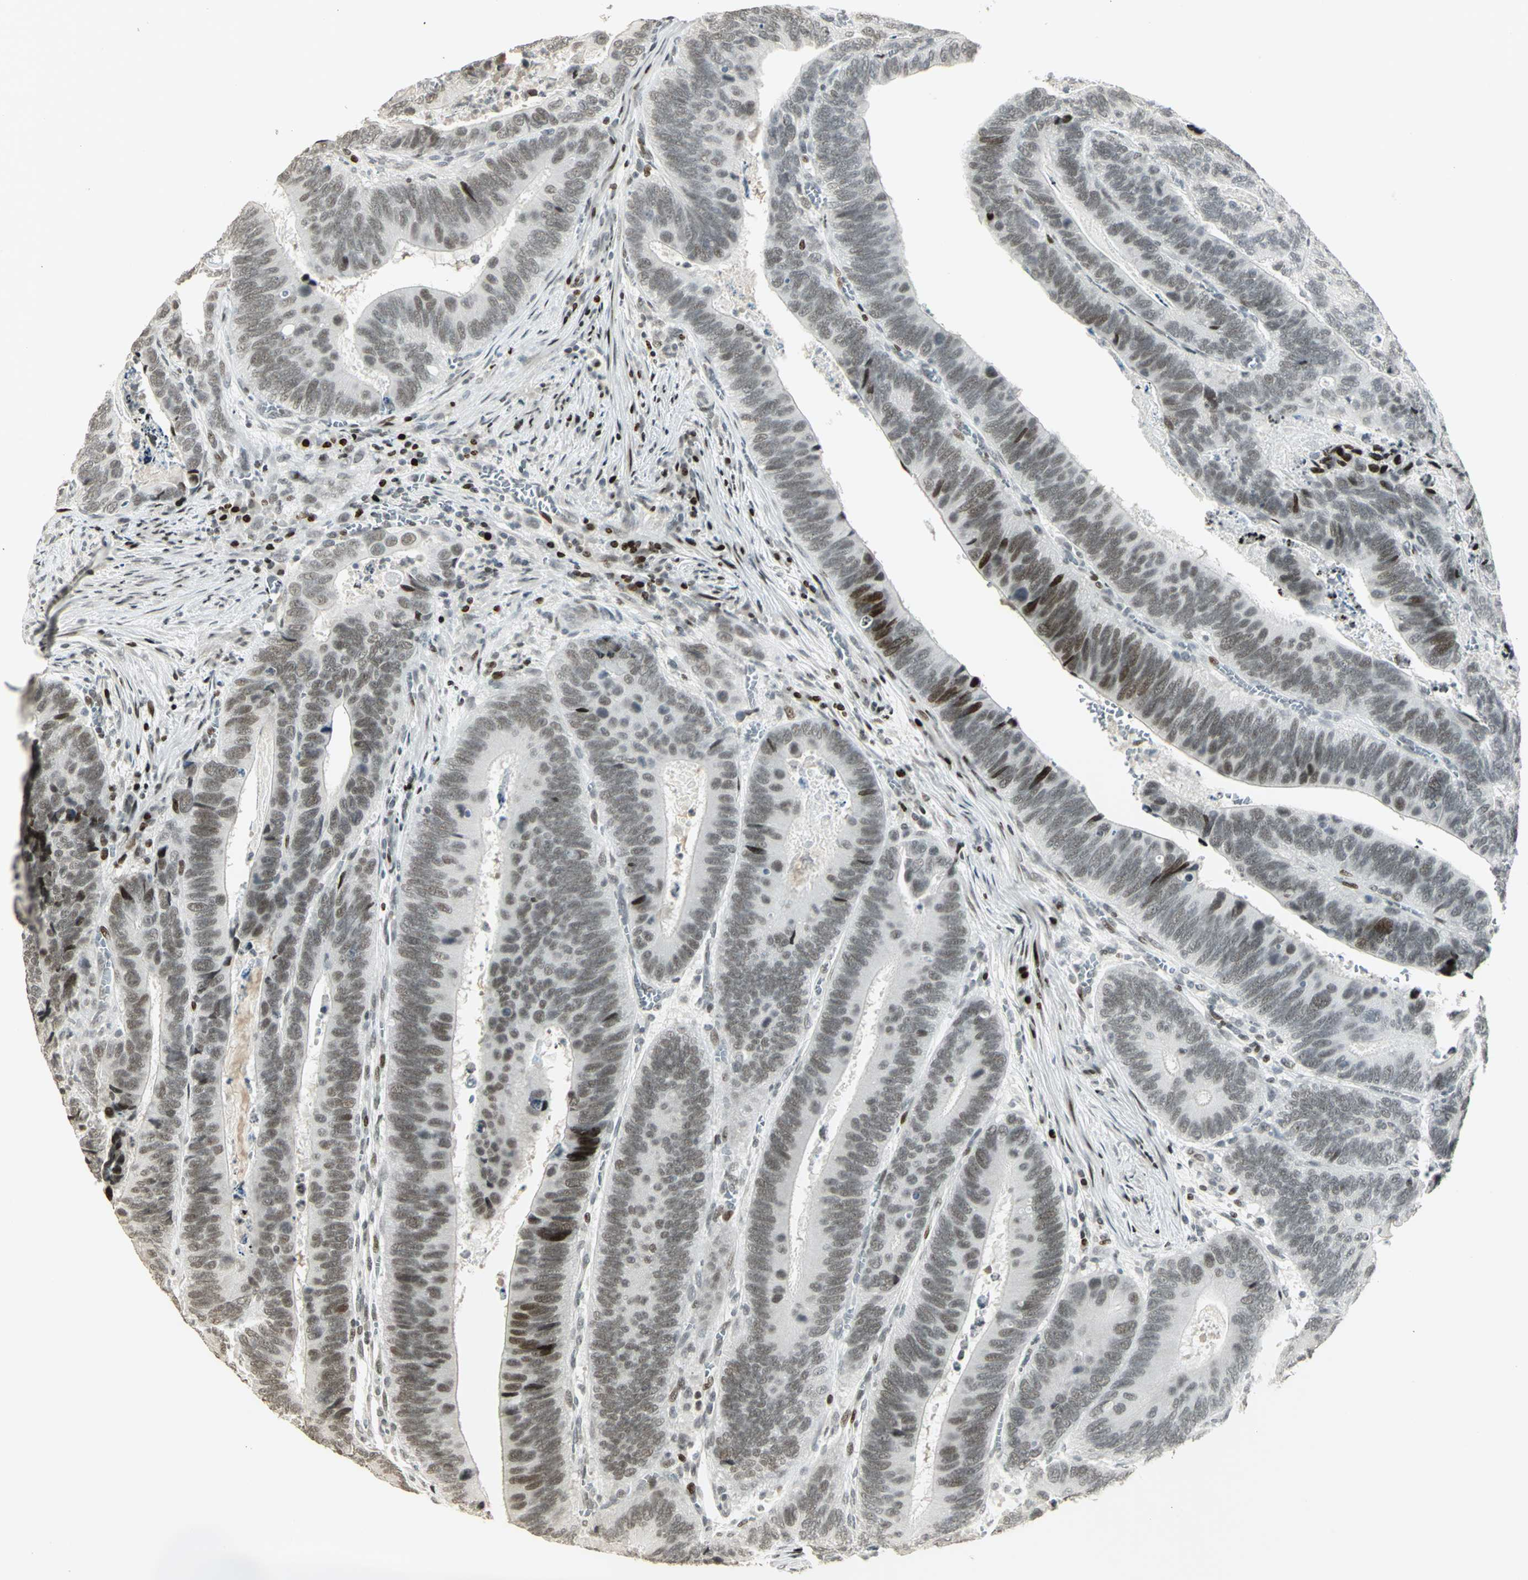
{"staining": {"intensity": "moderate", "quantity": ">75%", "location": "nuclear"}, "tissue": "colorectal cancer", "cell_type": "Tumor cells", "image_type": "cancer", "snomed": [{"axis": "morphology", "description": "Adenocarcinoma, NOS"}, {"axis": "topography", "description": "Colon"}], "caption": "DAB immunohistochemical staining of colorectal adenocarcinoma shows moderate nuclear protein staining in approximately >75% of tumor cells.", "gene": "KDM1A", "patient": {"sex": "male", "age": 72}}